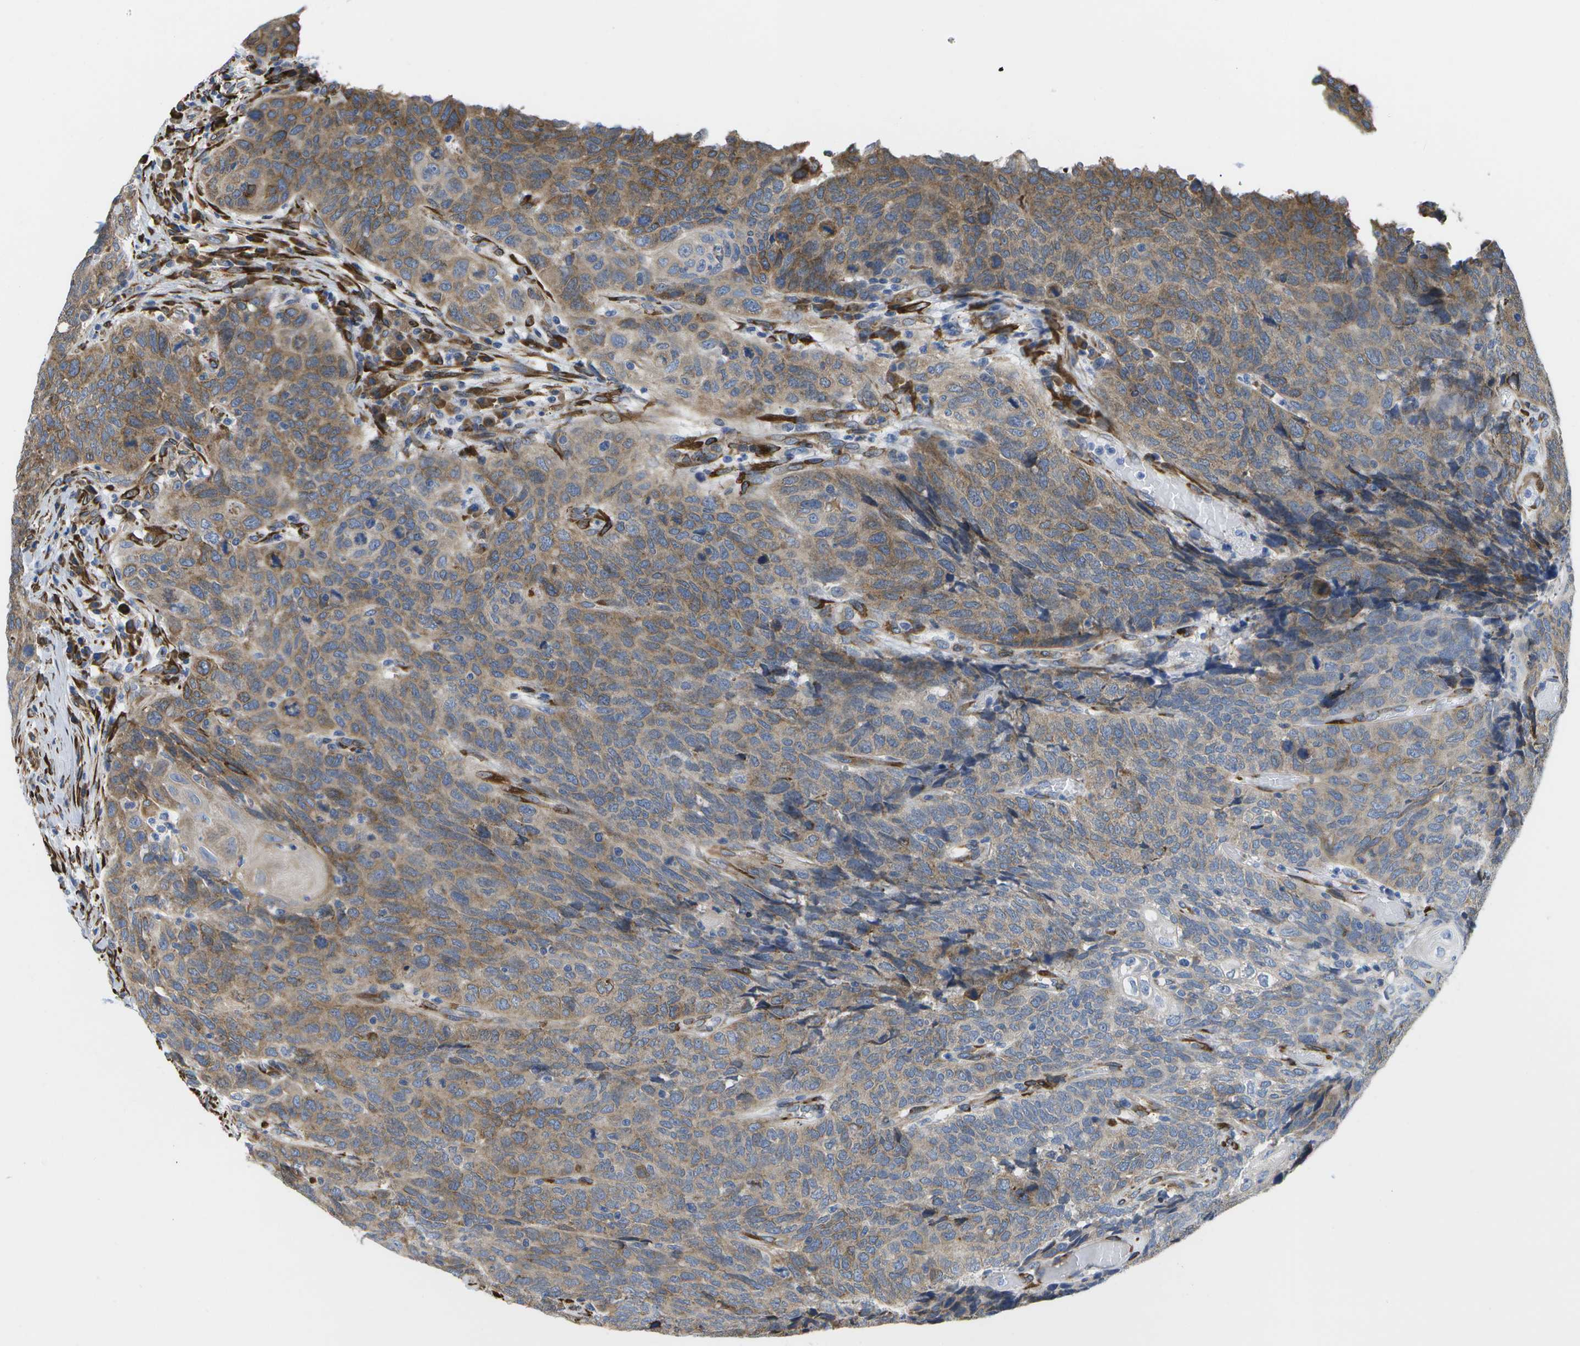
{"staining": {"intensity": "moderate", "quantity": ">75%", "location": "cytoplasmic/membranous"}, "tissue": "head and neck cancer", "cell_type": "Tumor cells", "image_type": "cancer", "snomed": [{"axis": "morphology", "description": "Squamous cell carcinoma, NOS"}, {"axis": "topography", "description": "Head-Neck"}], "caption": "Moderate cytoplasmic/membranous protein expression is appreciated in approximately >75% of tumor cells in head and neck cancer (squamous cell carcinoma).", "gene": "ZDHHC17", "patient": {"sex": "male", "age": 66}}